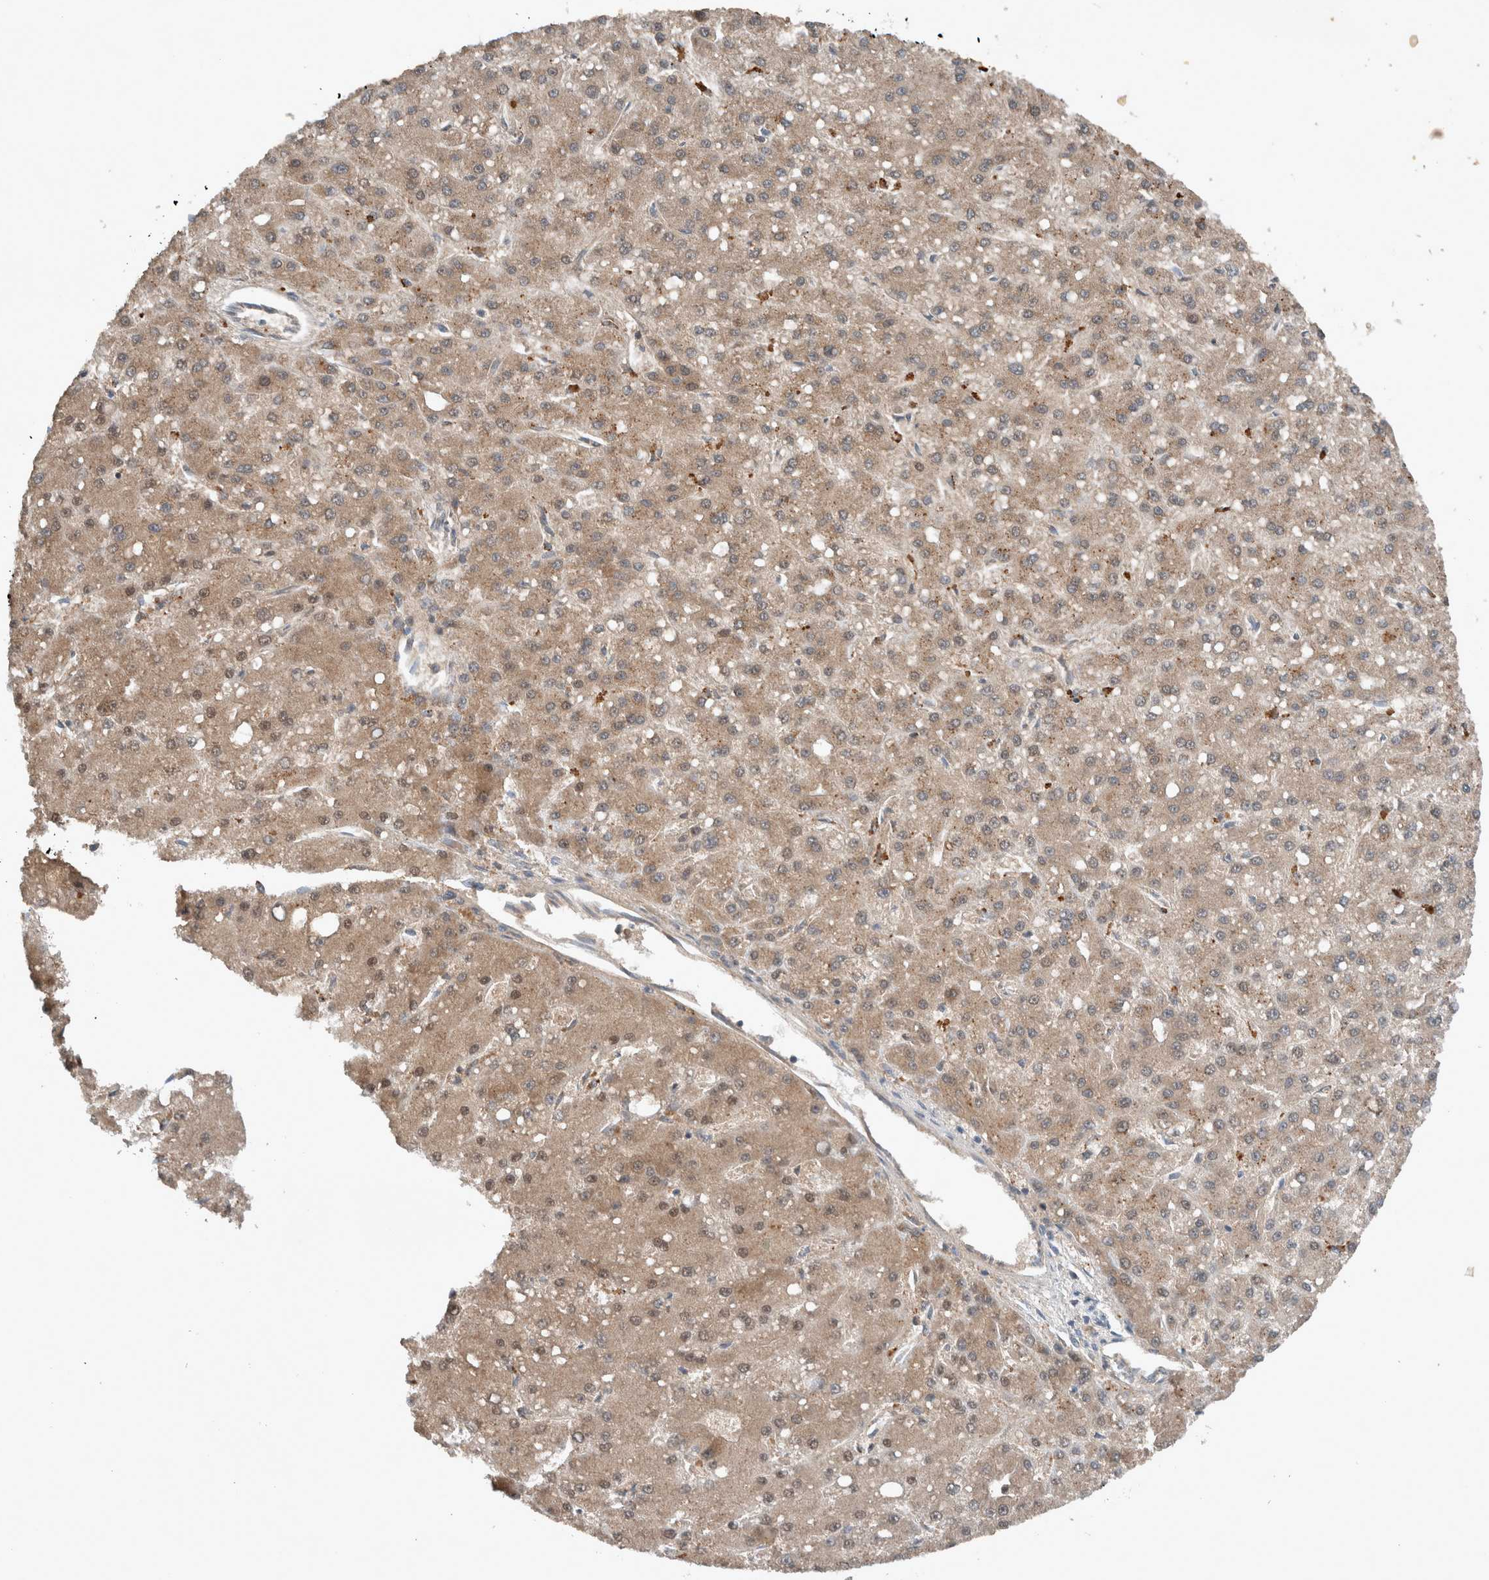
{"staining": {"intensity": "weak", "quantity": ">75%", "location": "cytoplasmic/membranous"}, "tissue": "liver cancer", "cell_type": "Tumor cells", "image_type": "cancer", "snomed": [{"axis": "morphology", "description": "Carcinoma, Hepatocellular, NOS"}, {"axis": "topography", "description": "Liver"}], "caption": "A micrograph showing weak cytoplasmic/membranous expression in about >75% of tumor cells in hepatocellular carcinoma (liver), as visualized by brown immunohistochemical staining.", "gene": "UGCG", "patient": {"sex": "male", "age": 67}}